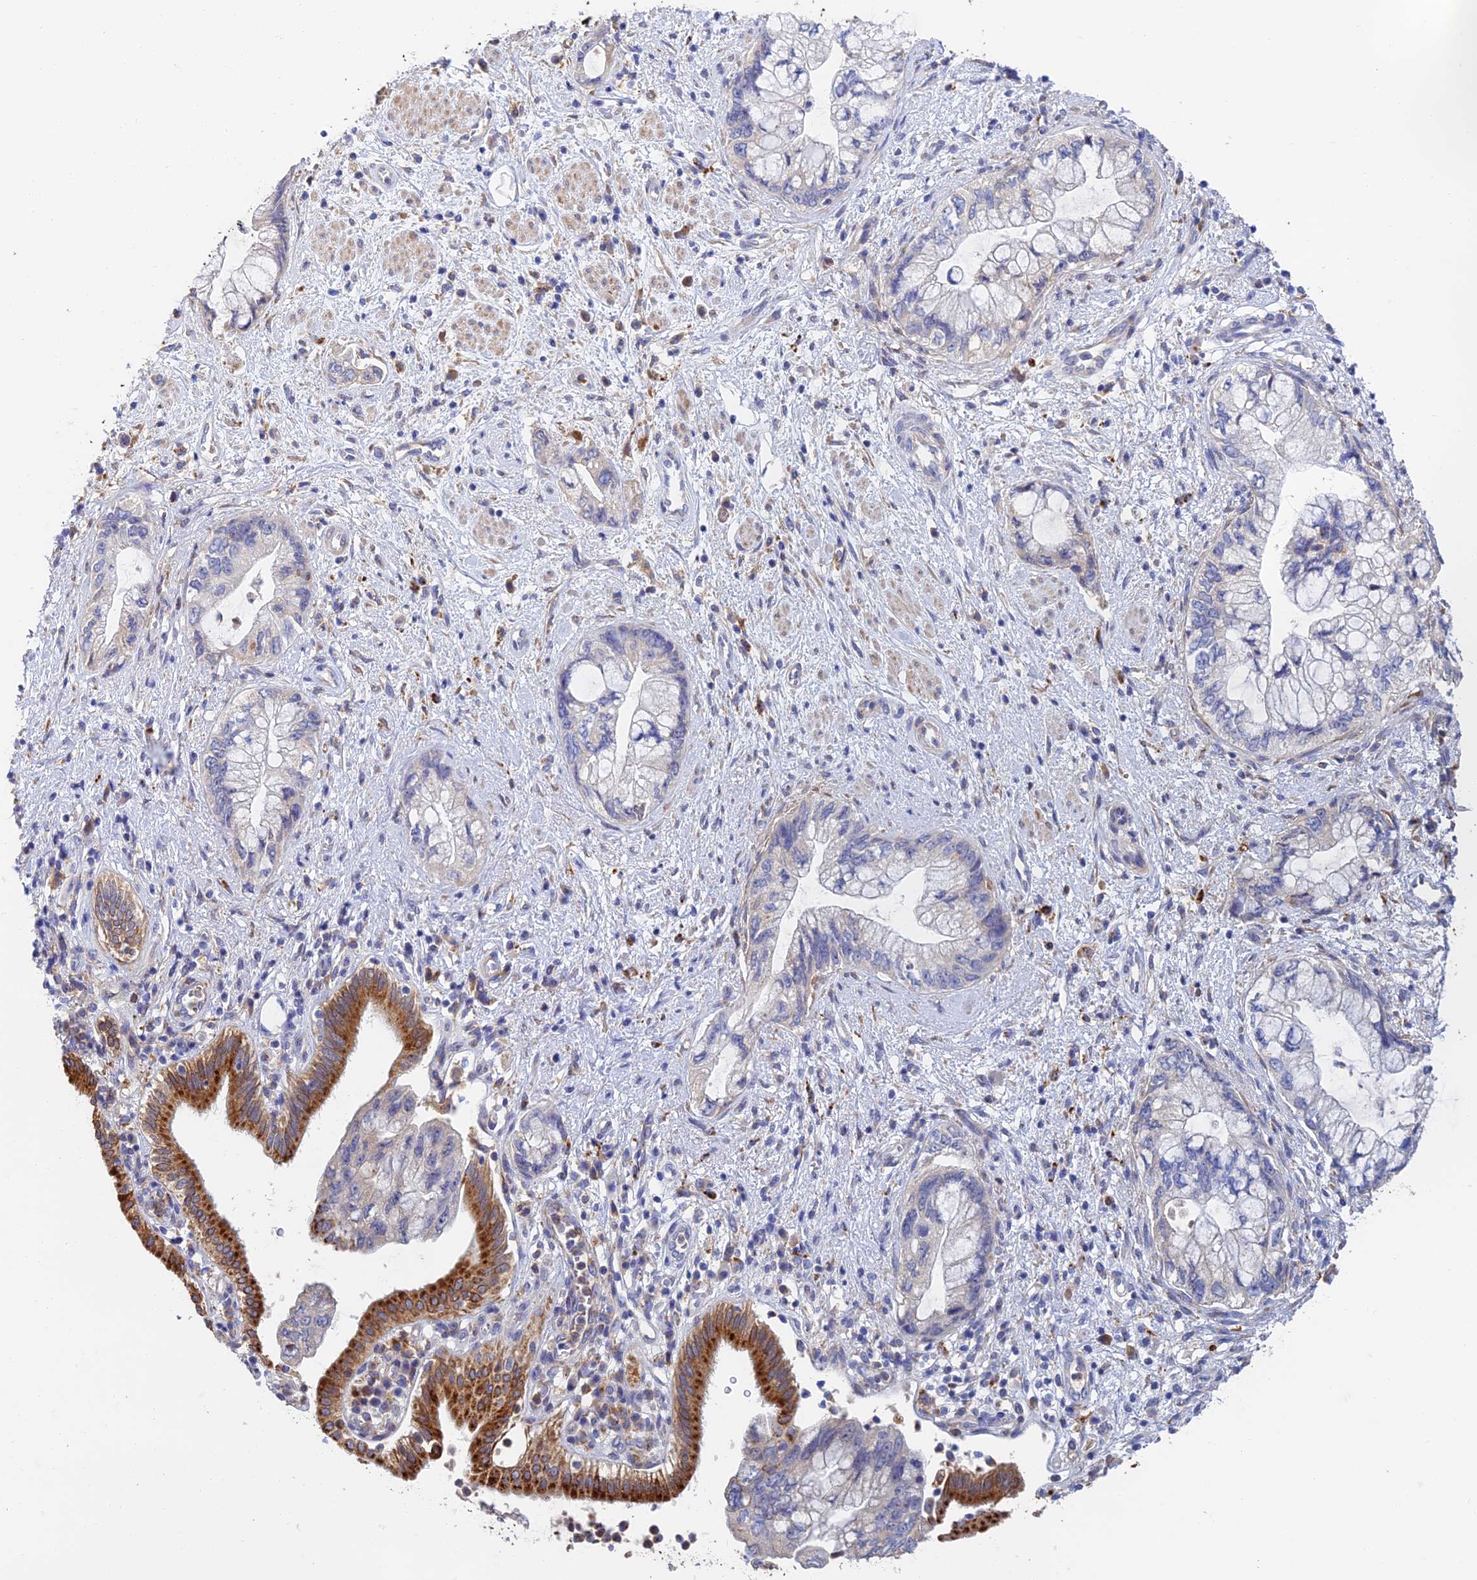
{"staining": {"intensity": "strong", "quantity": "<25%", "location": "cytoplasmic/membranous"}, "tissue": "pancreatic cancer", "cell_type": "Tumor cells", "image_type": "cancer", "snomed": [{"axis": "morphology", "description": "Adenocarcinoma, NOS"}, {"axis": "topography", "description": "Pancreas"}], "caption": "A brown stain labels strong cytoplasmic/membranous positivity of a protein in human adenocarcinoma (pancreatic) tumor cells.", "gene": "RPGRIP1L", "patient": {"sex": "female", "age": 73}}